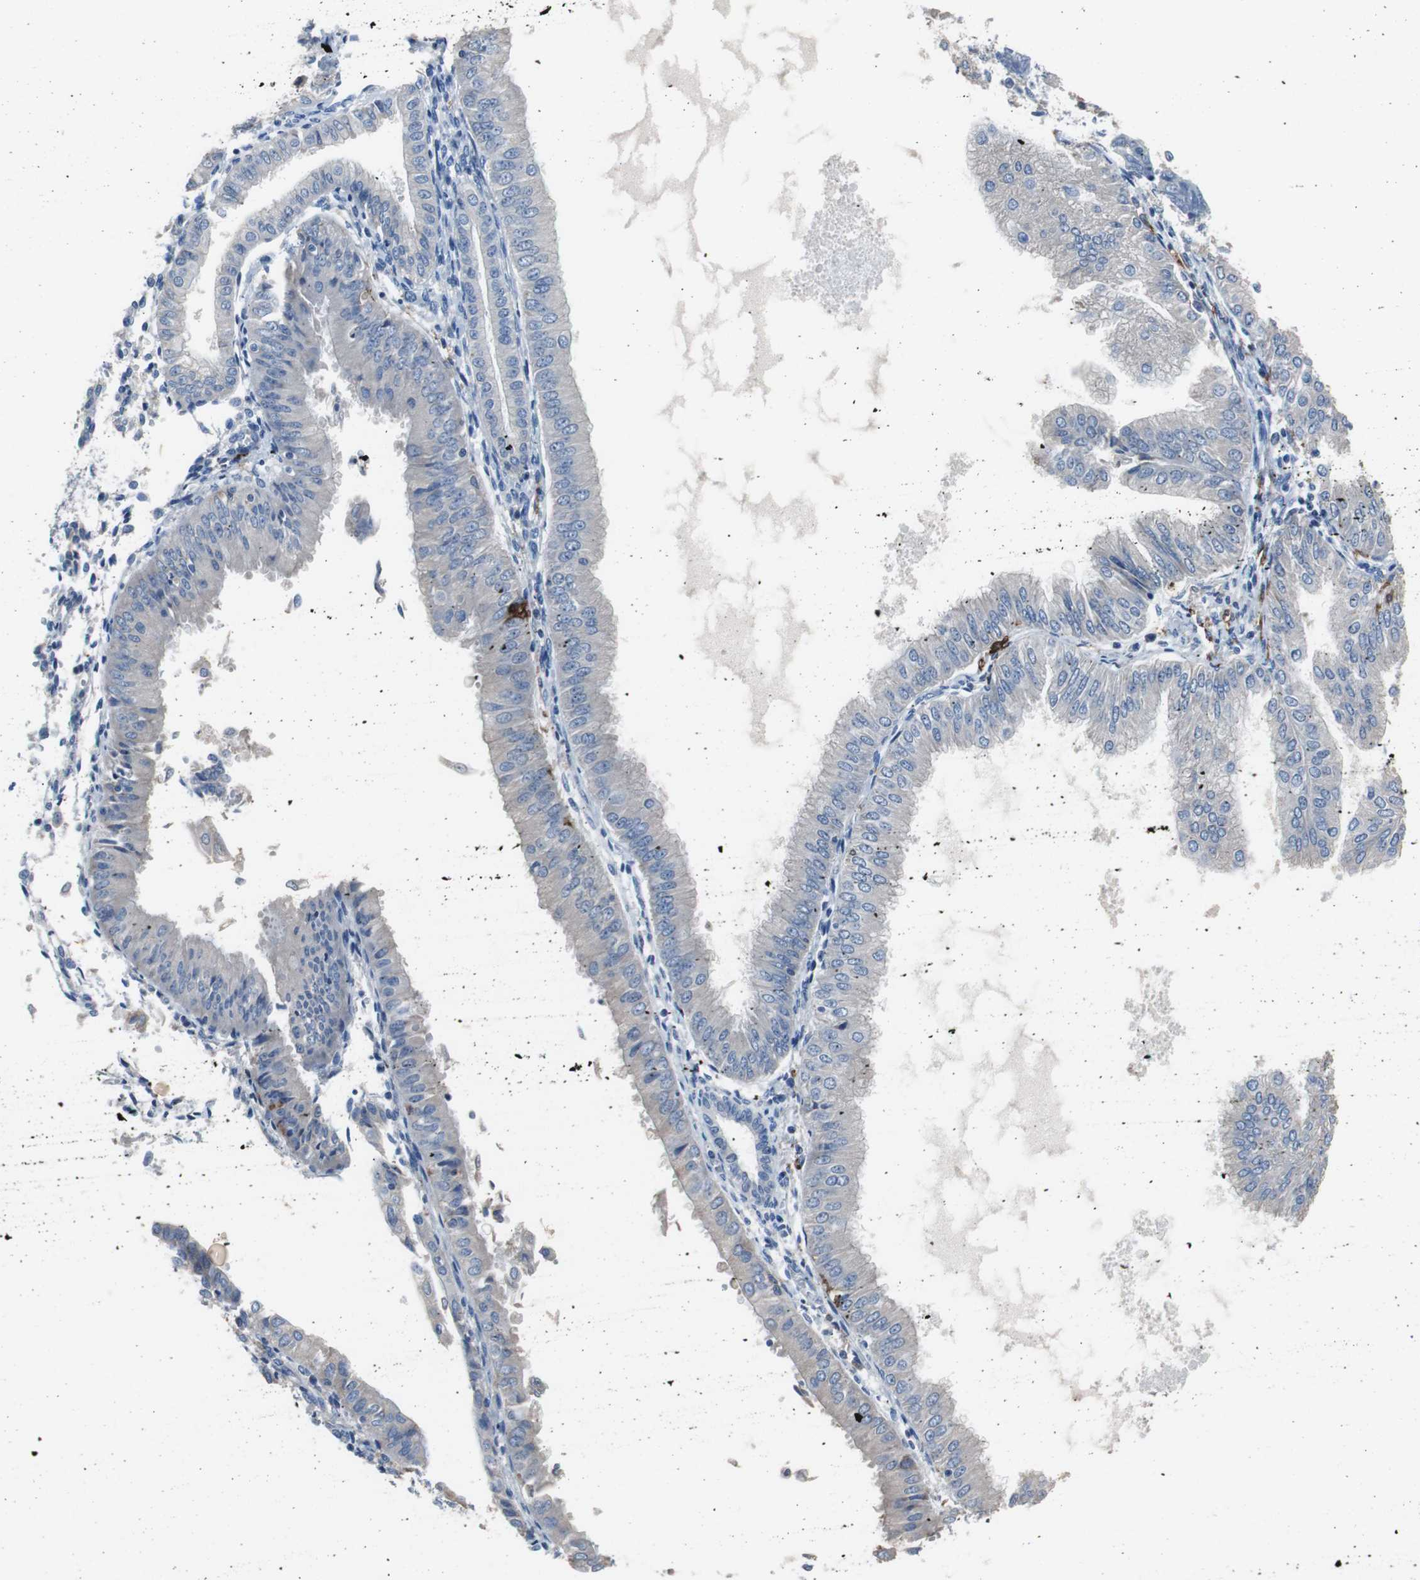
{"staining": {"intensity": "negative", "quantity": "none", "location": "none"}, "tissue": "endometrial cancer", "cell_type": "Tumor cells", "image_type": "cancer", "snomed": [{"axis": "morphology", "description": "Adenocarcinoma, NOS"}, {"axis": "topography", "description": "Endometrium"}], "caption": "Protein analysis of endometrial cancer (adenocarcinoma) displays no significant positivity in tumor cells. (DAB immunohistochemistry (IHC), high magnification).", "gene": "FCGR2B", "patient": {"sex": "female", "age": 53}}